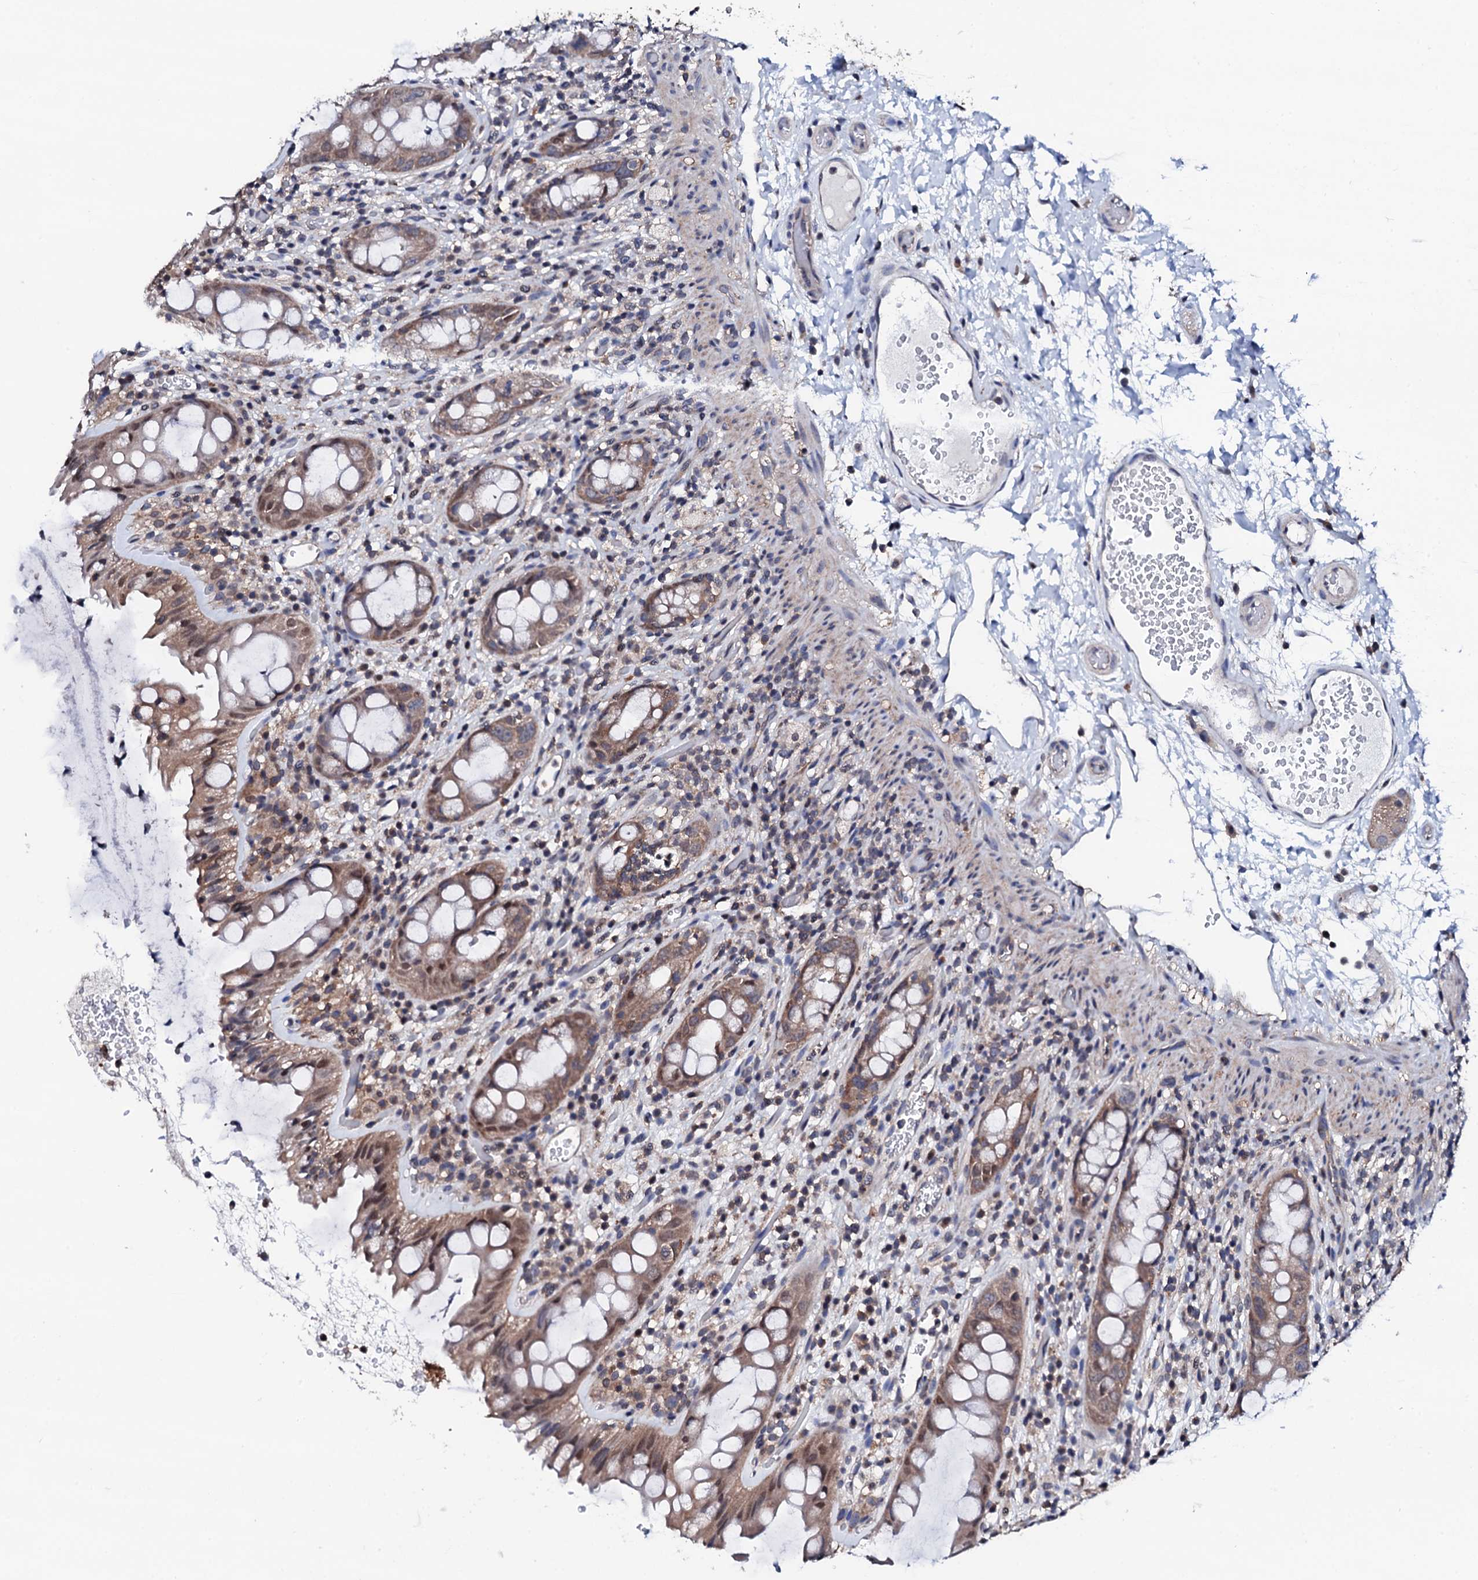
{"staining": {"intensity": "moderate", "quantity": ">75%", "location": "cytoplasmic/membranous,nuclear"}, "tissue": "rectum", "cell_type": "Glandular cells", "image_type": "normal", "snomed": [{"axis": "morphology", "description": "Normal tissue, NOS"}, {"axis": "topography", "description": "Rectum"}], "caption": "Rectum stained for a protein (brown) shows moderate cytoplasmic/membranous,nuclear positive expression in about >75% of glandular cells.", "gene": "EDC3", "patient": {"sex": "female", "age": 57}}